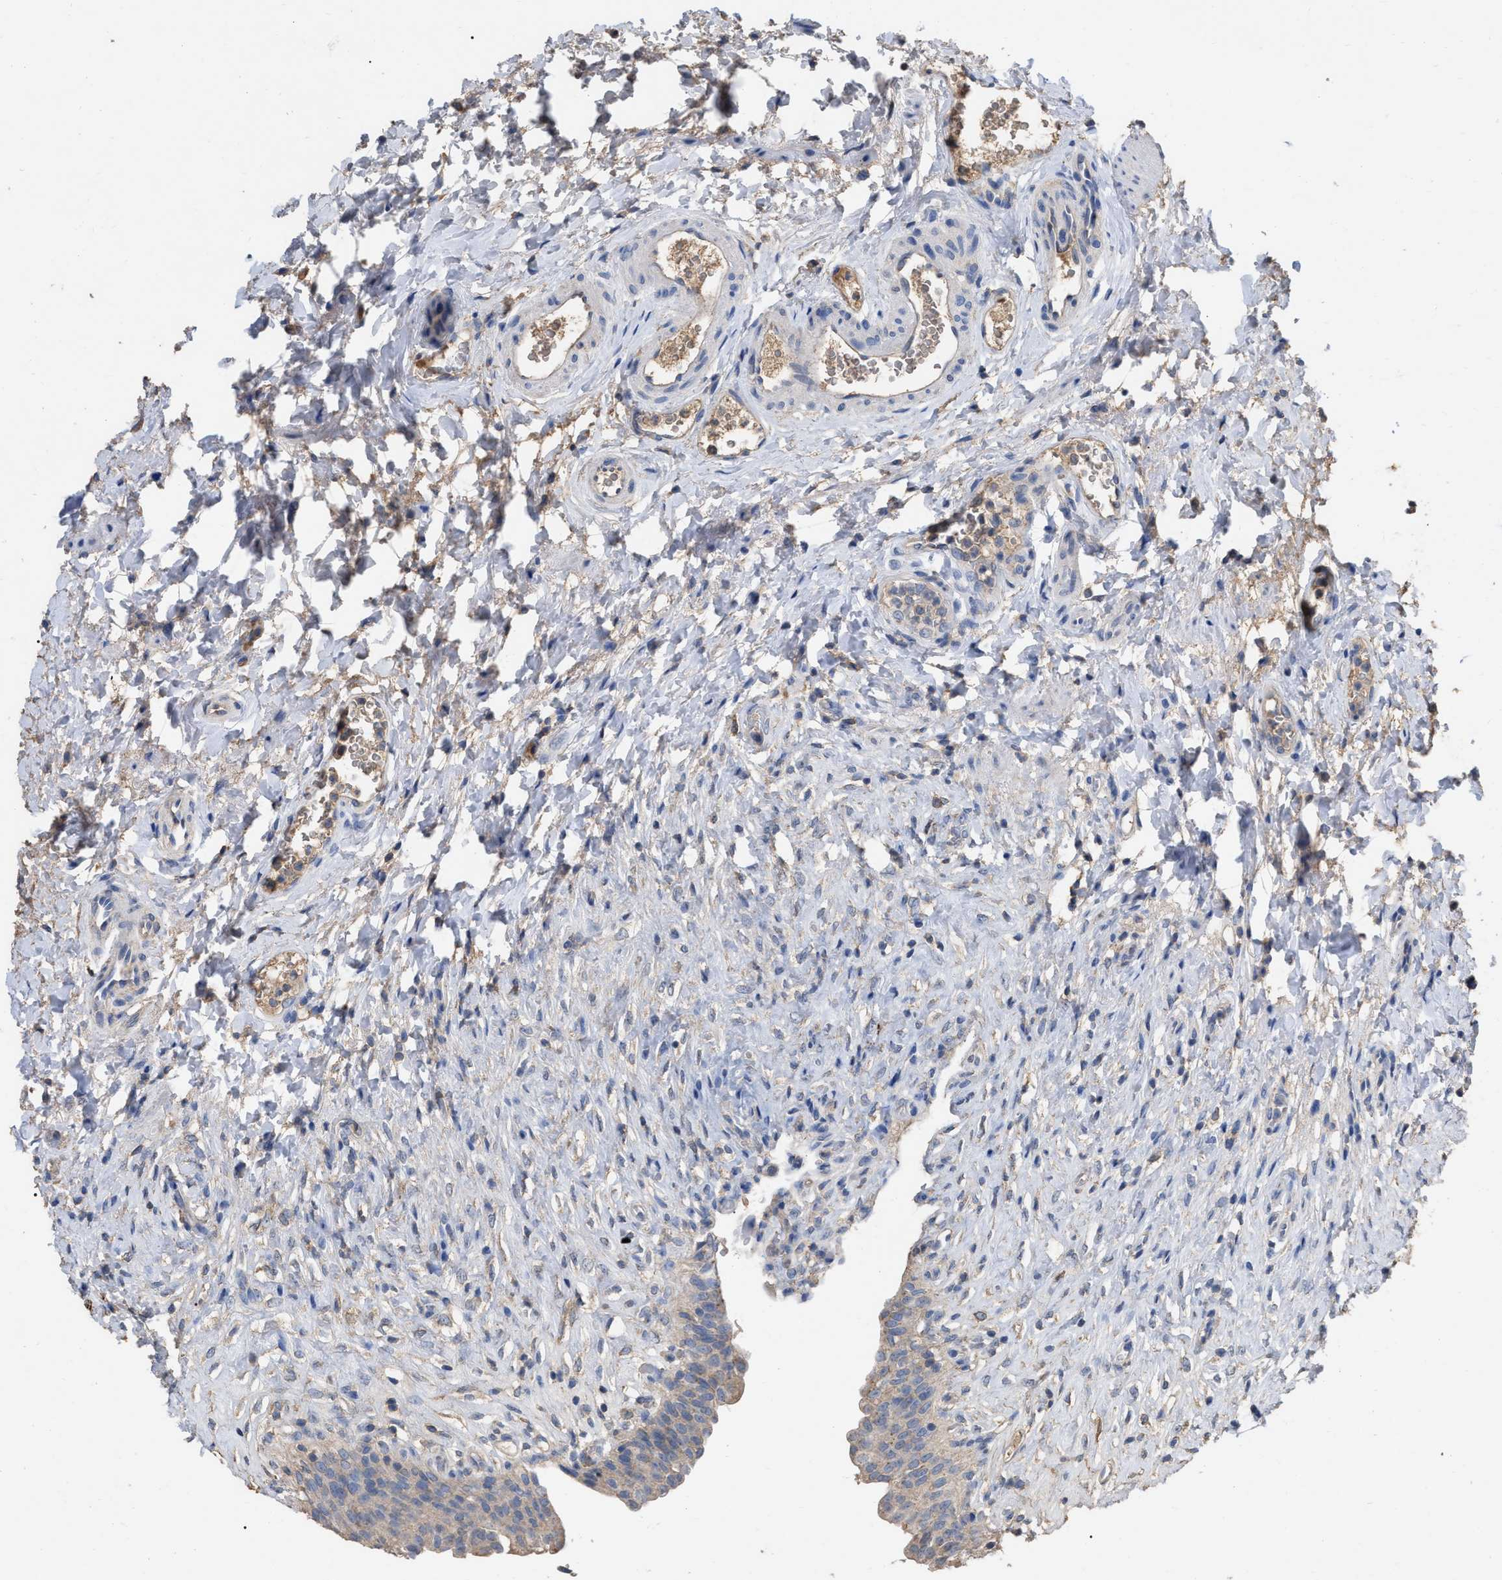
{"staining": {"intensity": "moderate", "quantity": "25%-75%", "location": "cytoplasmic/membranous"}, "tissue": "urinary bladder", "cell_type": "Urothelial cells", "image_type": "normal", "snomed": [{"axis": "morphology", "description": "Urothelial carcinoma, High grade"}, {"axis": "topography", "description": "Urinary bladder"}], "caption": "Moderate cytoplasmic/membranous staining for a protein is appreciated in approximately 25%-75% of urothelial cells of normal urinary bladder using immunohistochemistry (IHC).", "gene": "GPR179", "patient": {"sex": "male", "age": 46}}